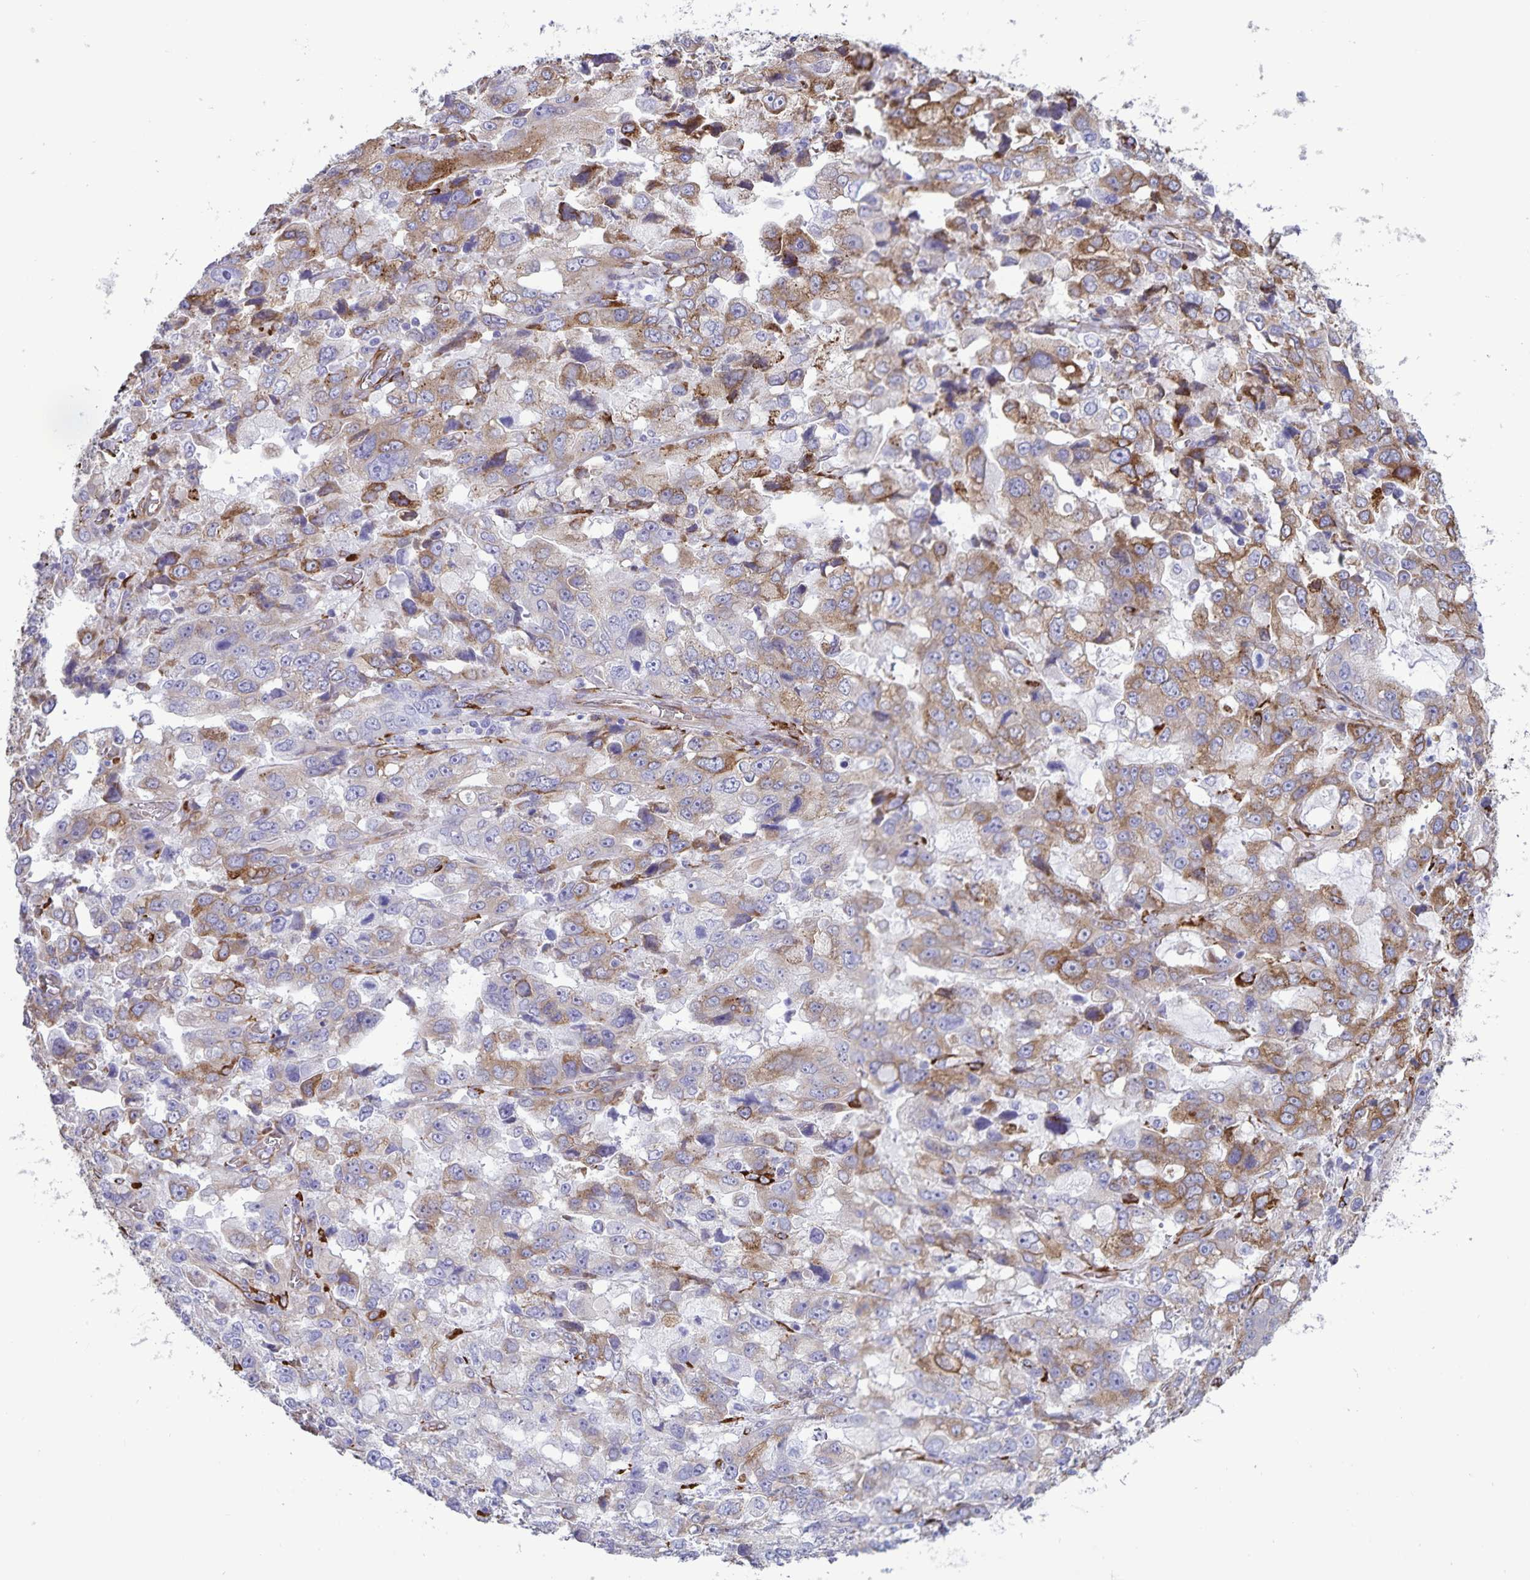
{"staining": {"intensity": "moderate", "quantity": ">75%", "location": "cytoplasmic/membranous"}, "tissue": "stomach cancer", "cell_type": "Tumor cells", "image_type": "cancer", "snomed": [{"axis": "morphology", "description": "Adenocarcinoma, NOS"}, {"axis": "topography", "description": "Stomach, upper"}], "caption": "Immunohistochemical staining of stomach cancer displays medium levels of moderate cytoplasmic/membranous protein staining in about >75% of tumor cells.", "gene": "RCN1", "patient": {"sex": "female", "age": 81}}